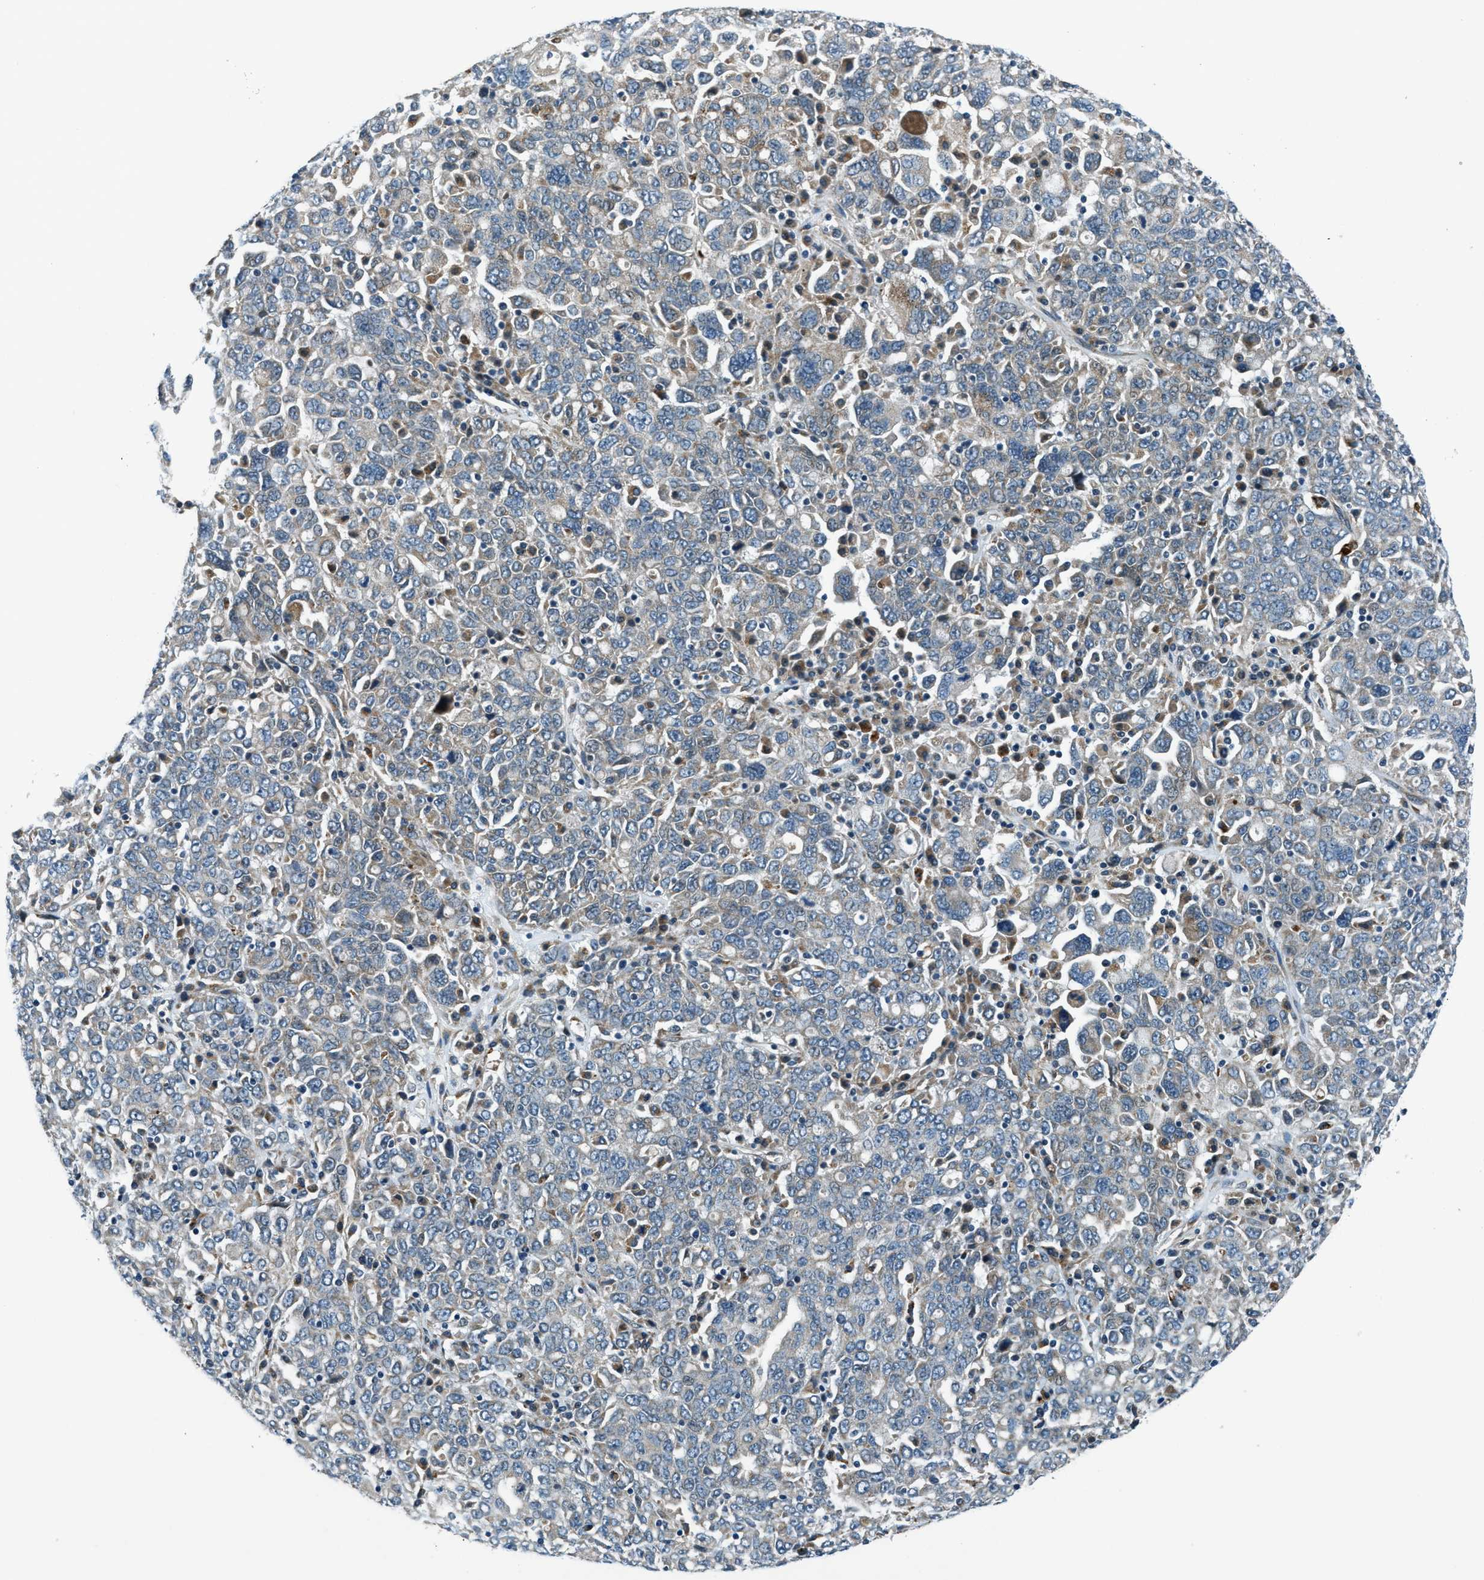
{"staining": {"intensity": "negative", "quantity": "none", "location": "none"}, "tissue": "ovarian cancer", "cell_type": "Tumor cells", "image_type": "cancer", "snomed": [{"axis": "morphology", "description": "Carcinoma, endometroid"}, {"axis": "topography", "description": "Ovary"}], "caption": "Immunohistochemical staining of human ovarian cancer (endometroid carcinoma) demonstrates no significant expression in tumor cells.", "gene": "GINM1", "patient": {"sex": "female", "age": 62}}